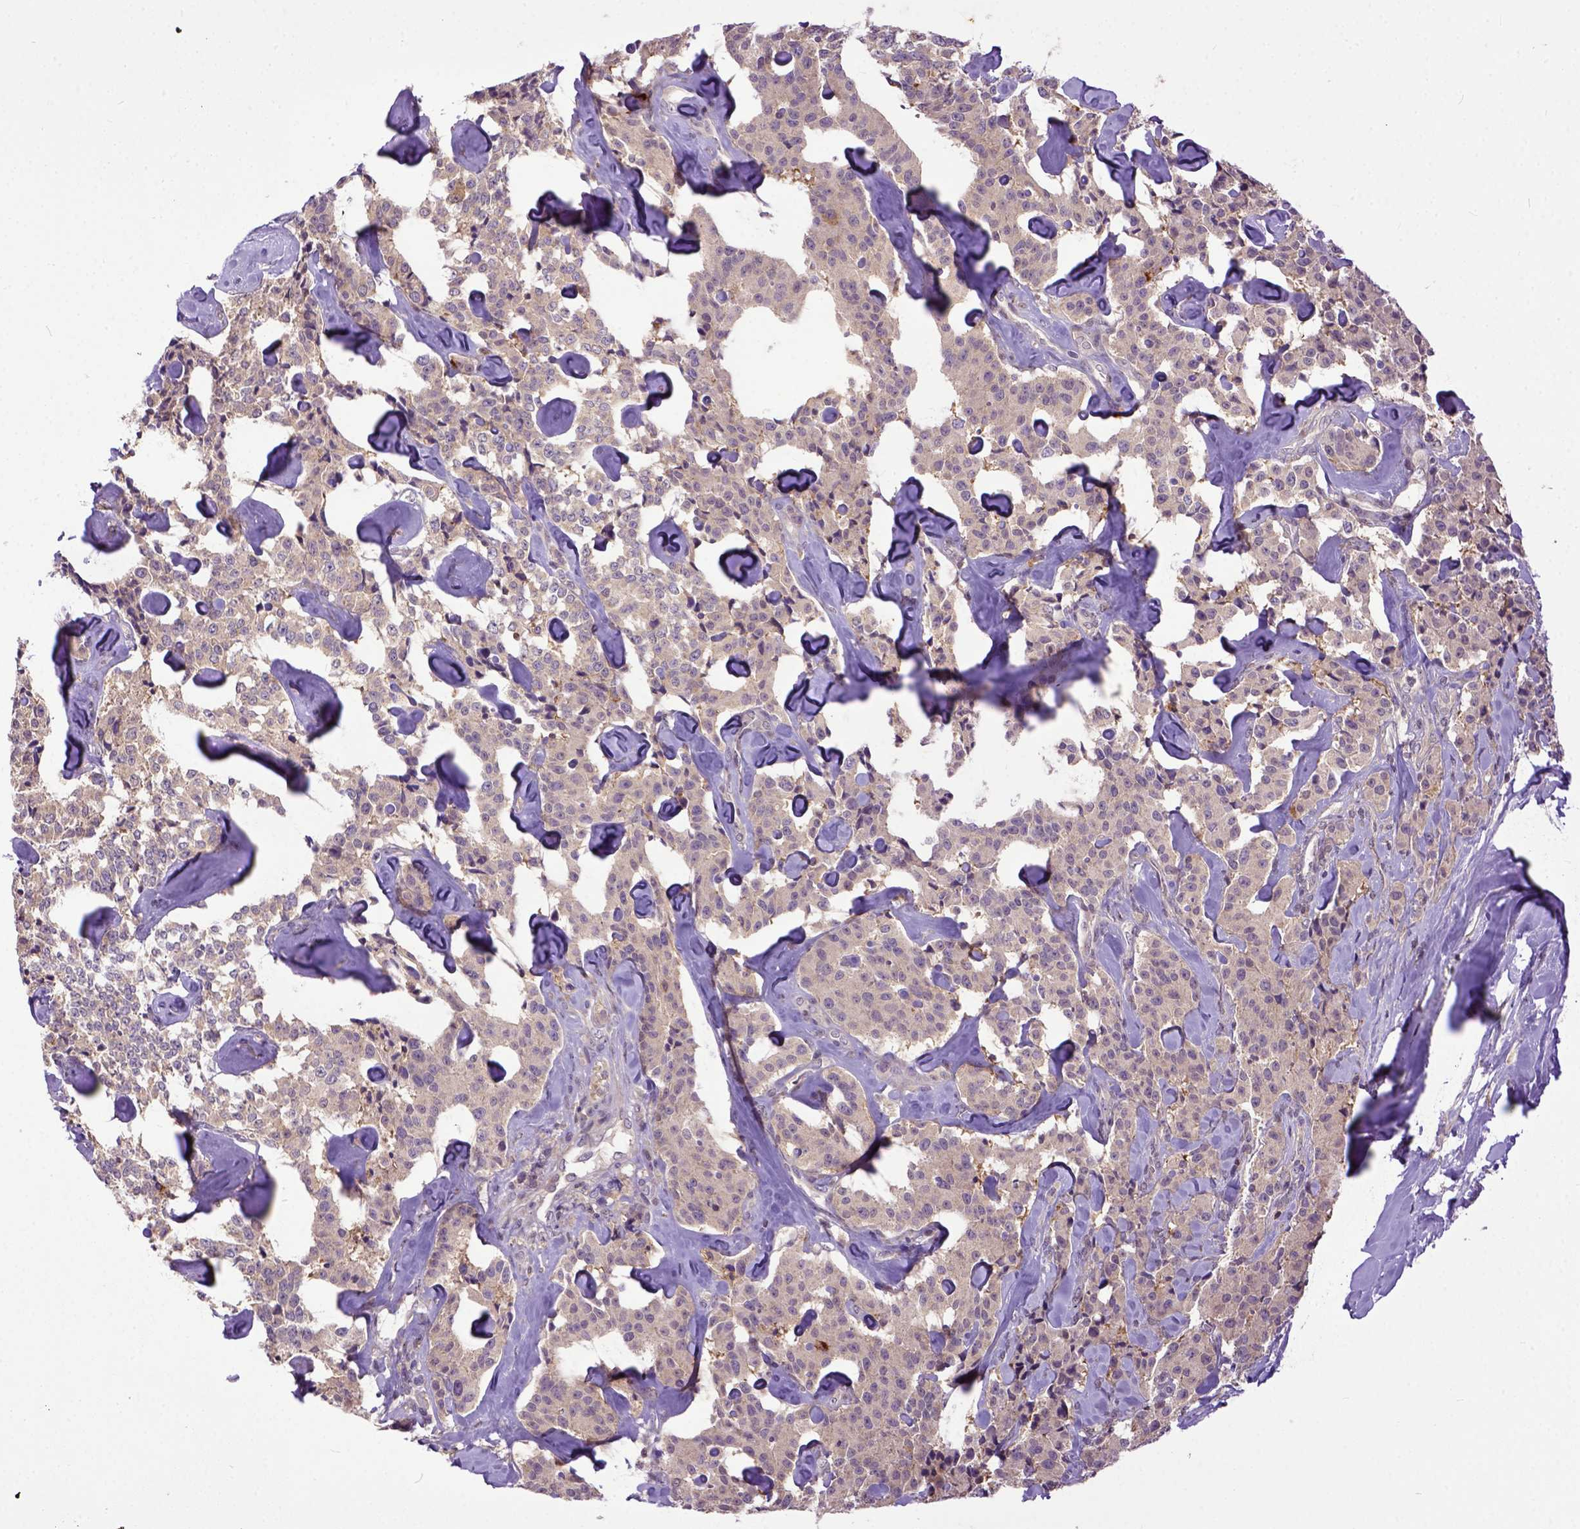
{"staining": {"intensity": "negative", "quantity": "none", "location": "none"}, "tissue": "carcinoid", "cell_type": "Tumor cells", "image_type": "cancer", "snomed": [{"axis": "morphology", "description": "Carcinoid, malignant, NOS"}, {"axis": "topography", "description": "Pancreas"}], "caption": "Immunohistochemistry (IHC) micrograph of malignant carcinoid stained for a protein (brown), which reveals no positivity in tumor cells.", "gene": "CPNE1", "patient": {"sex": "male", "age": 41}}